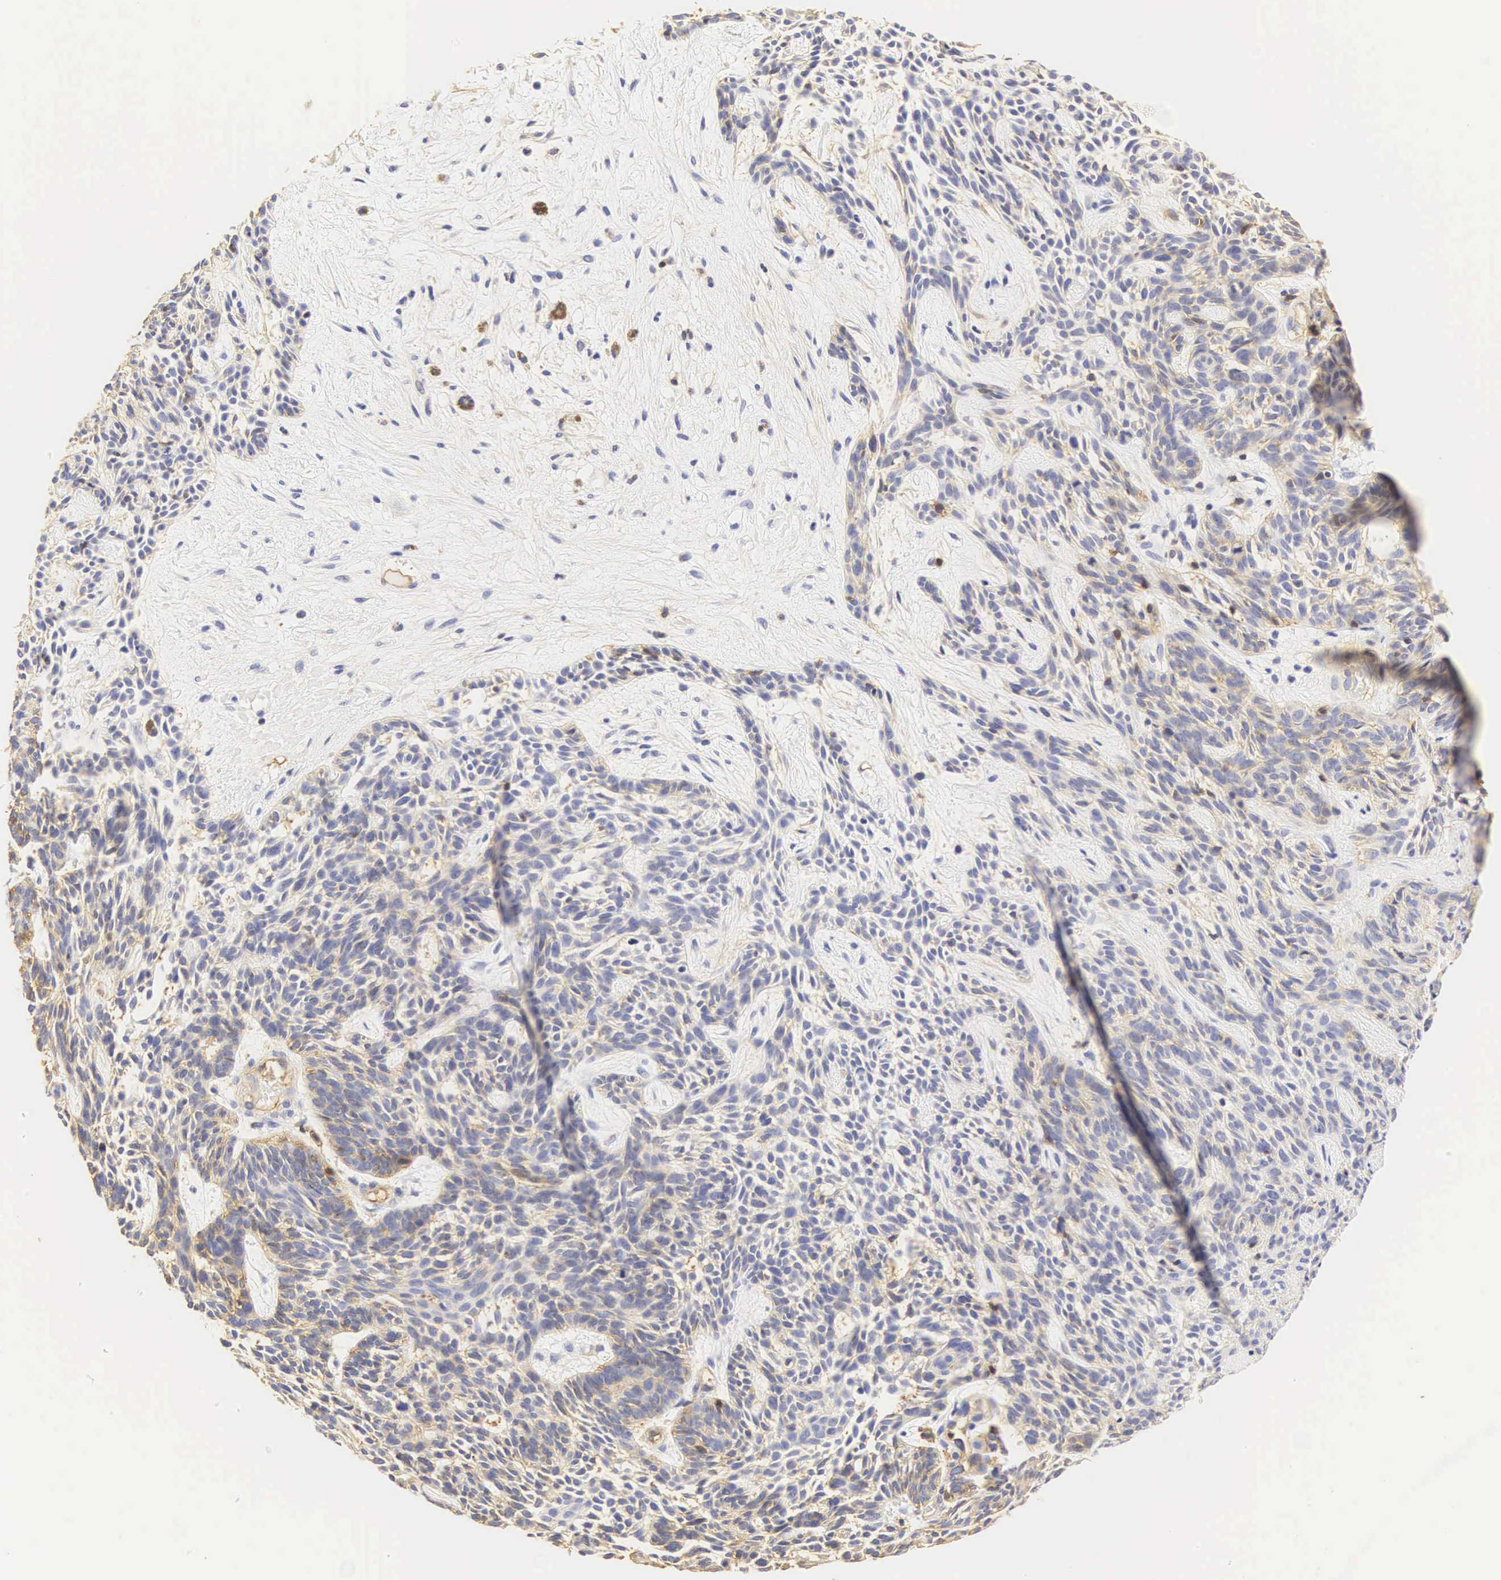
{"staining": {"intensity": "weak", "quantity": "<25%", "location": "cytoplasmic/membranous"}, "tissue": "skin cancer", "cell_type": "Tumor cells", "image_type": "cancer", "snomed": [{"axis": "morphology", "description": "Basal cell carcinoma"}, {"axis": "topography", "description": "Skin"}], "caption": "IHC micrograph of neoplastic tissue: human basal cell carcinoma (skin) stained with DAB exhibits no significant protein expression in tumor cells.", "gene": "CD99", "patient": {"sex": "male", "age": 58}}